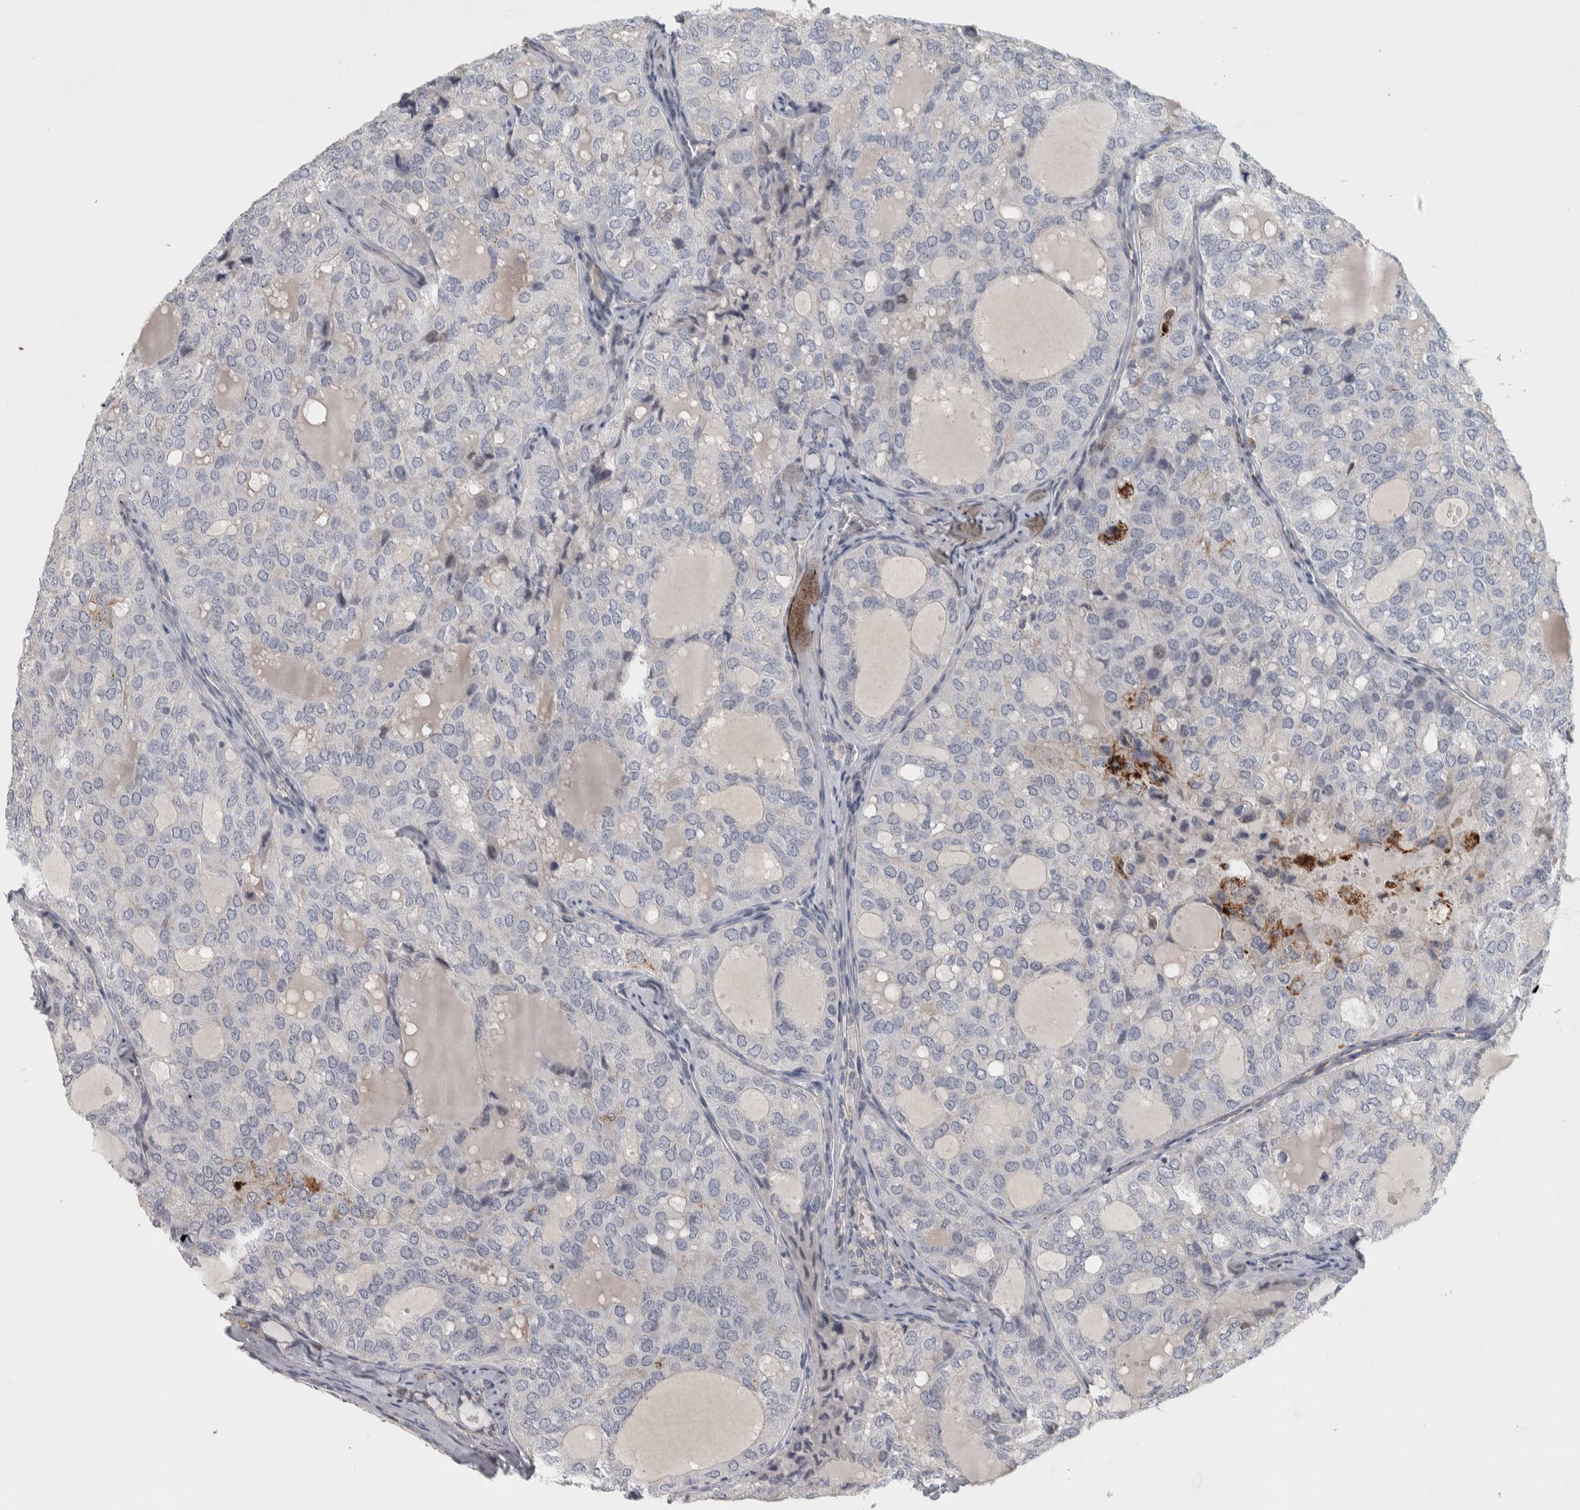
{"staining": {"intensity": "negative", "quantity": "none", "location": "none"}, "tissue": "thyroid cancer", "cell_type": "Tumor cells", "image_type": "cancer", "snomed": [{"axis": "morphology", "description": "Follicular adenoma carcinoma, NOS"}, {"axis": "topography", "description": "Thyroid gland"}], "caption": "There is no significant staining in tumor cells of thyroid cancer (follicular adenoma carcinoma).", "gene": "FAM78A", "patient": {"sex": "male", "age": 75}}